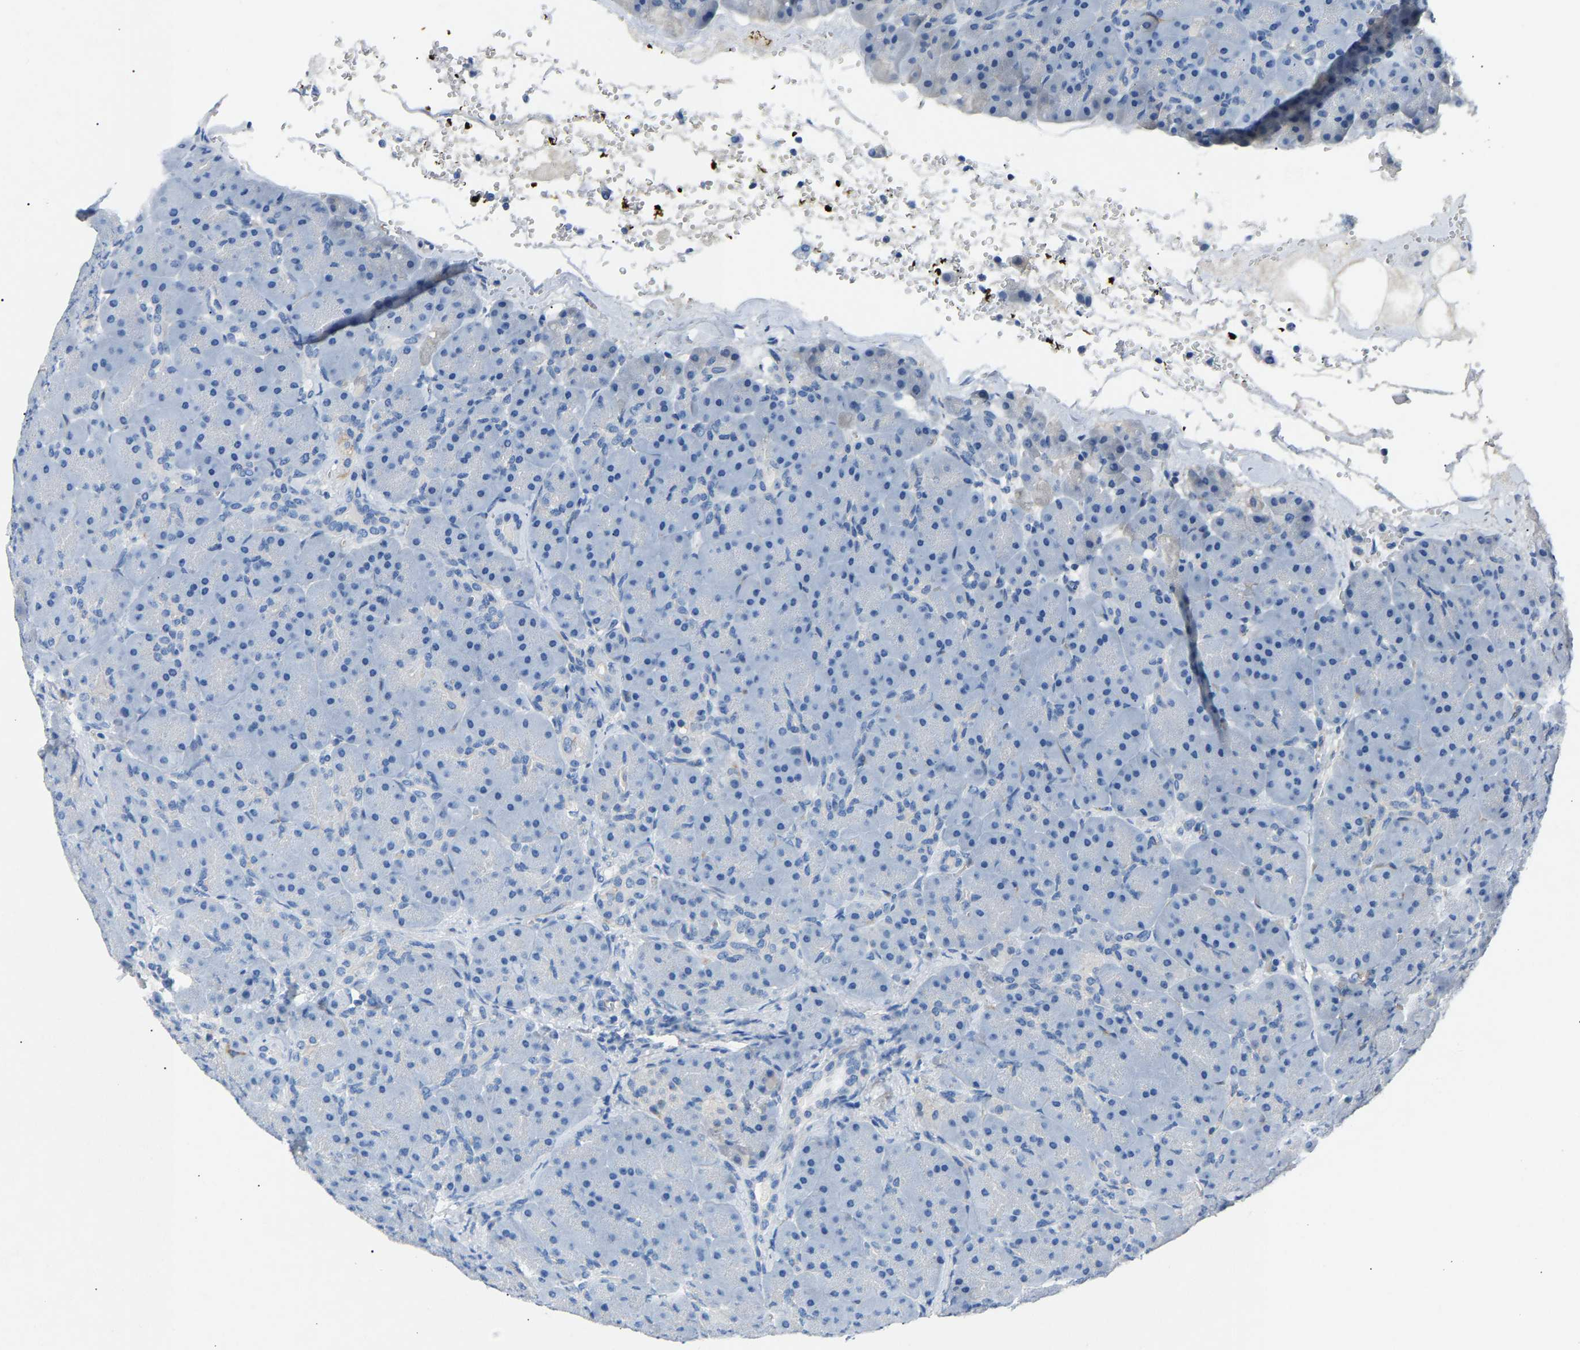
{"staining": {"intensity": "negative", "quantity": "none", "location": "none"}, "tissue": "pancreas", "cell_type": "Exocrine glandular cells", "image_type": "normal", "snomed": [{"axis": "morphology", "description": "Normal tissue, NOS"}, {"axis": "topography", "description": "Pancreas"}], "caption": "DAB (3,3'-diaminobenzidine) immunohistochemical staining of normal pancreas exhibits no significant expression in exocrine glandular cells. The staining was performed using DAB to visualize the protein expression in brown, while the nuclei were stained in blue with hematoxylin (Magnification: 20x).", "gene": "DNAAF5", "patient": {"sex": "male", "age": 66}}